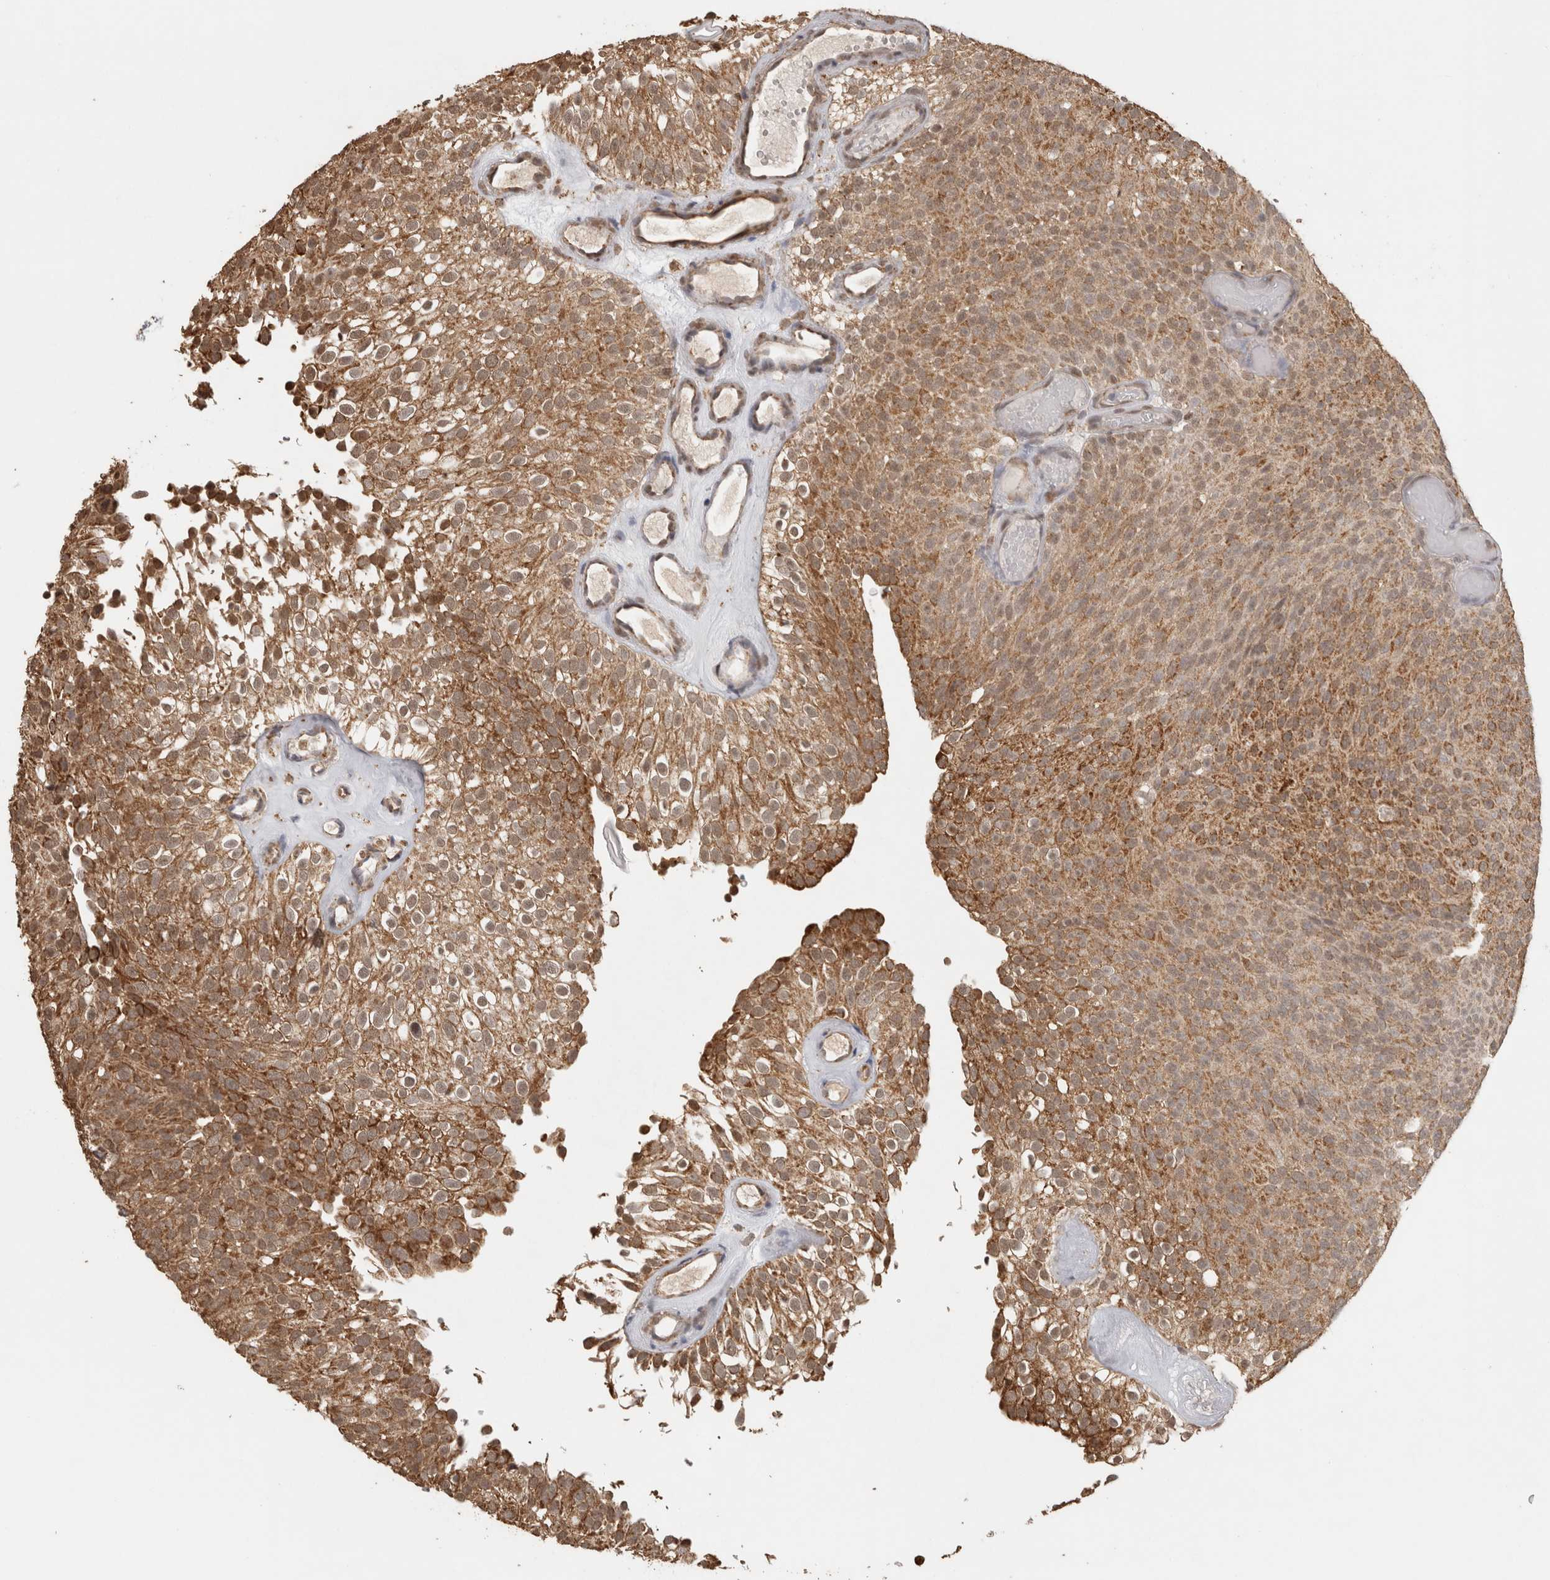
{"staining": {"intensity": "moderate", "quantity": ">75%", "location": "cytoplasmic/membranous"}, "tissue": "urothelial cancer", "cell_type": "Tumor cells", "image_type": "cancer", "snomed": [{"axis": "morphology", "description": "Urothelial carcinoma, Low grade"}, {"axis": "topography", "description": "Urinary bladder"}], "caption": "Urothelial carcinoma (low-grade) stained with a brown dye exhibits moderate cytoplasmic/membranous positive expression in about >75% of tumor cells.", "gene": "BNIP3L", "patient": {"sex": "male", "age": 78}}